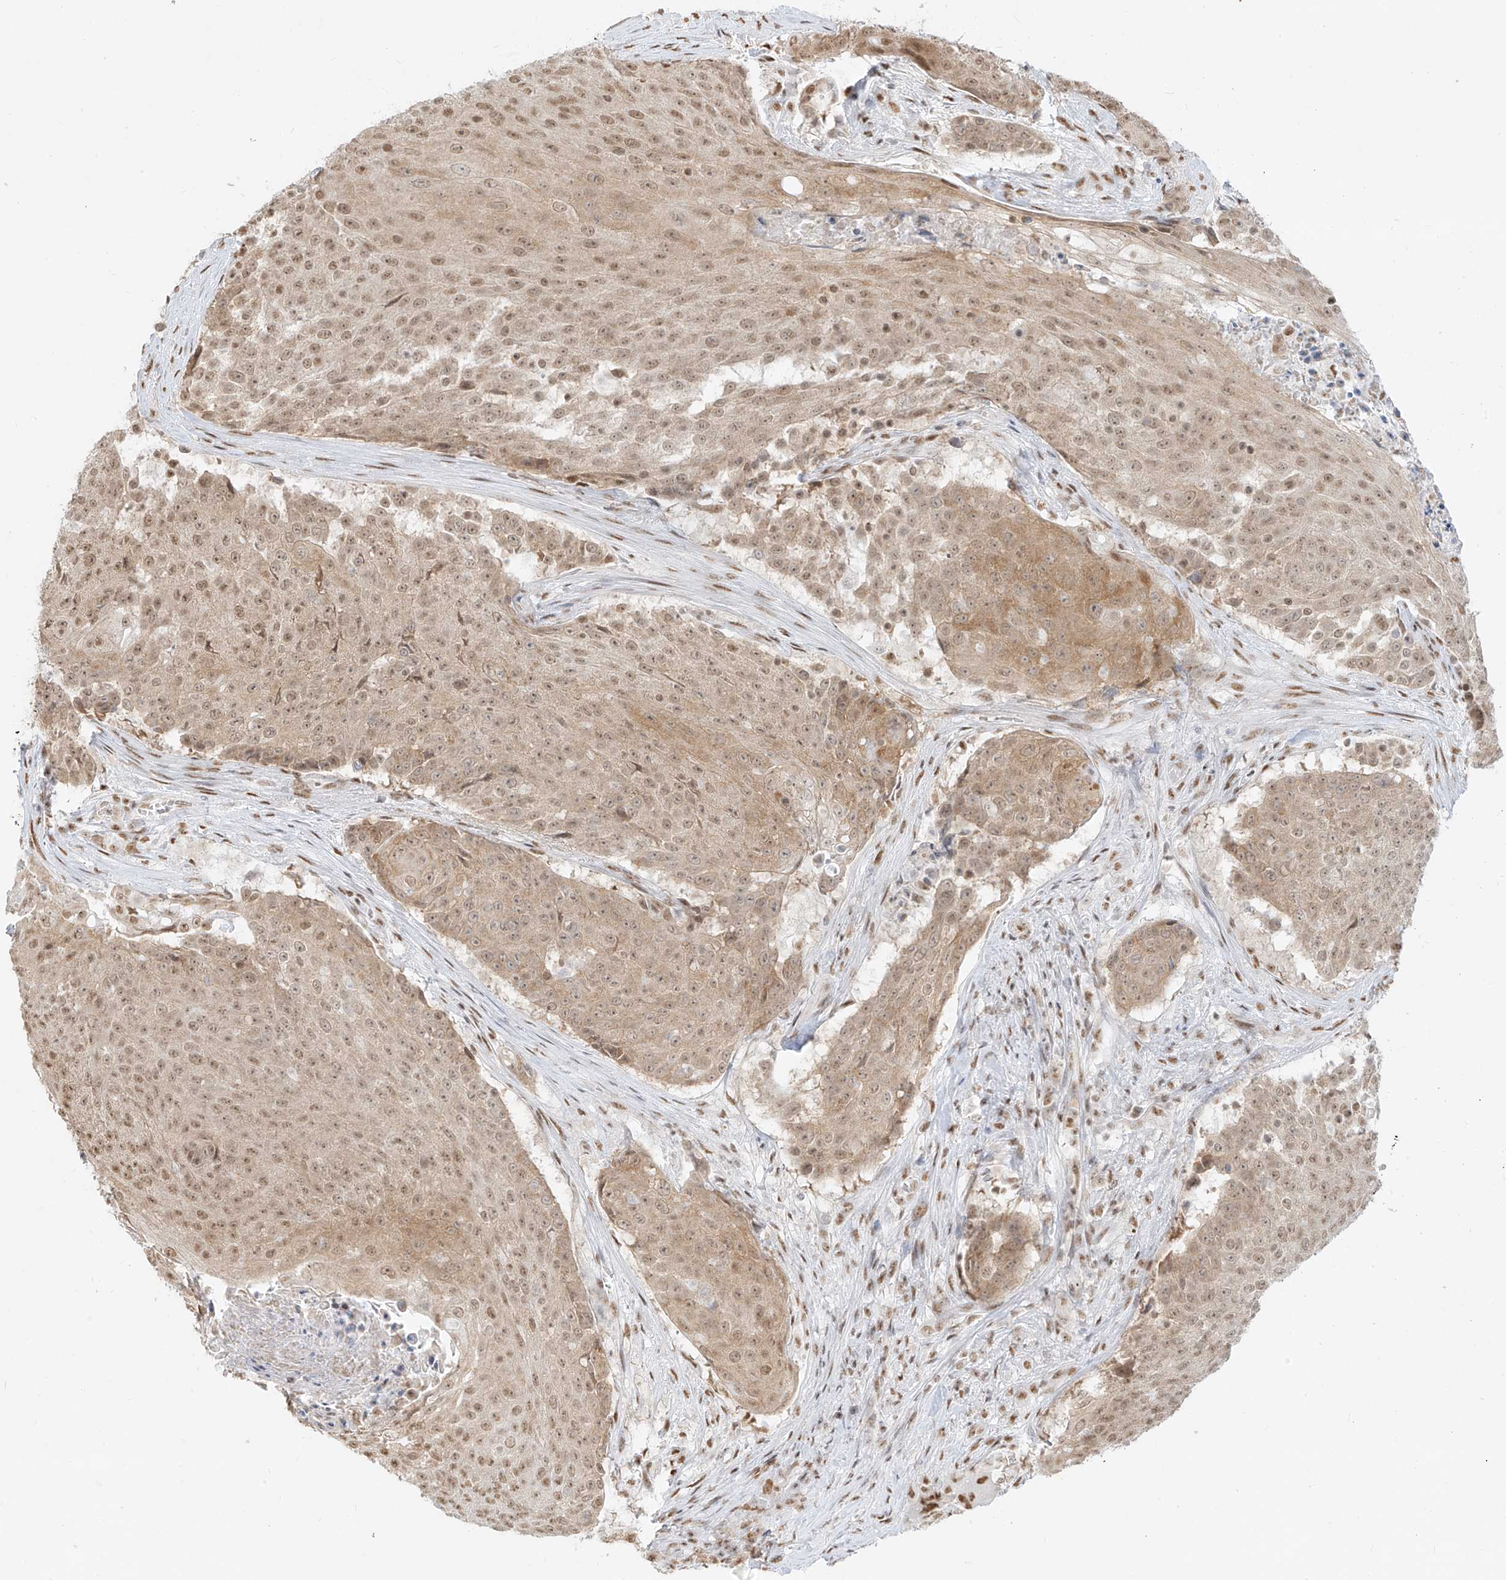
{"staining": {"intensity": "moderate", "quantity": ">75%", "location": "cytoplasmic/membranous,nuclear"}, "tissue": "urothelial cancer", "cell_type": "Tumor cells", "image_type": "cancer", "snomed": [{"axis": "morphology", "description": "Urothelial carcinoma, High grade"}, {"axis": "topography", "description": "Urinary bladder"}], "caption": "Human urothelial carcinoma (high-grade) stained with a brown dye reveals moderate cytoplasmic/membranous and nuclear positive positivity in about >75% of tumor cells.", "gene": "NHSL1", "patient": {"sex": "female", "age": 63}}